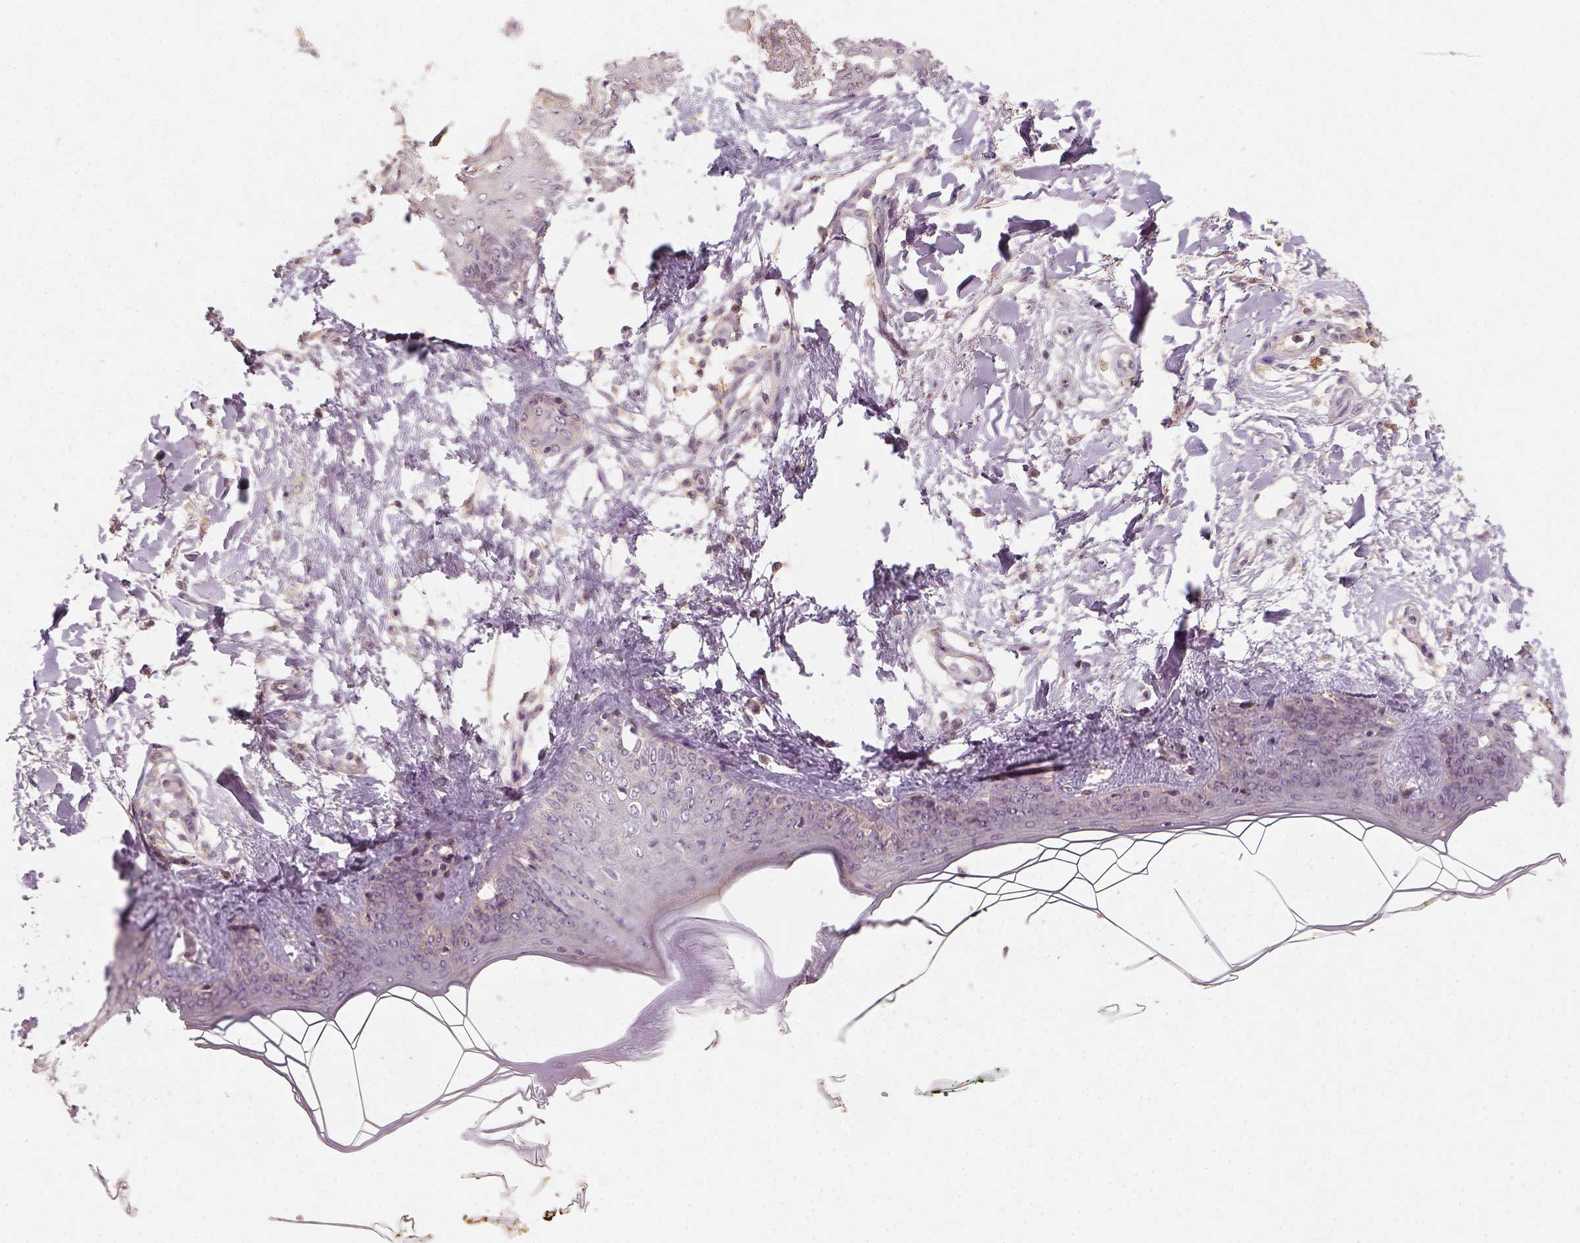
{"staining": {"intensity": "negative", "quantity": "none", "location": "none"}, "tissue": "skin", "cell_type": "Fibroblasts", "image_type": "normal", "snomed": [{"axis": "morphology", "description": "Normal tissue, NOS"}, {"axis": "topography", "description": "Skin"}], "caption": "This is a micrograph of IHC staining of unremarkable skin, which shows no expression in fibroblasts.", "gene": "AQP9", "patient": {"sex": "female", "age": 34}}